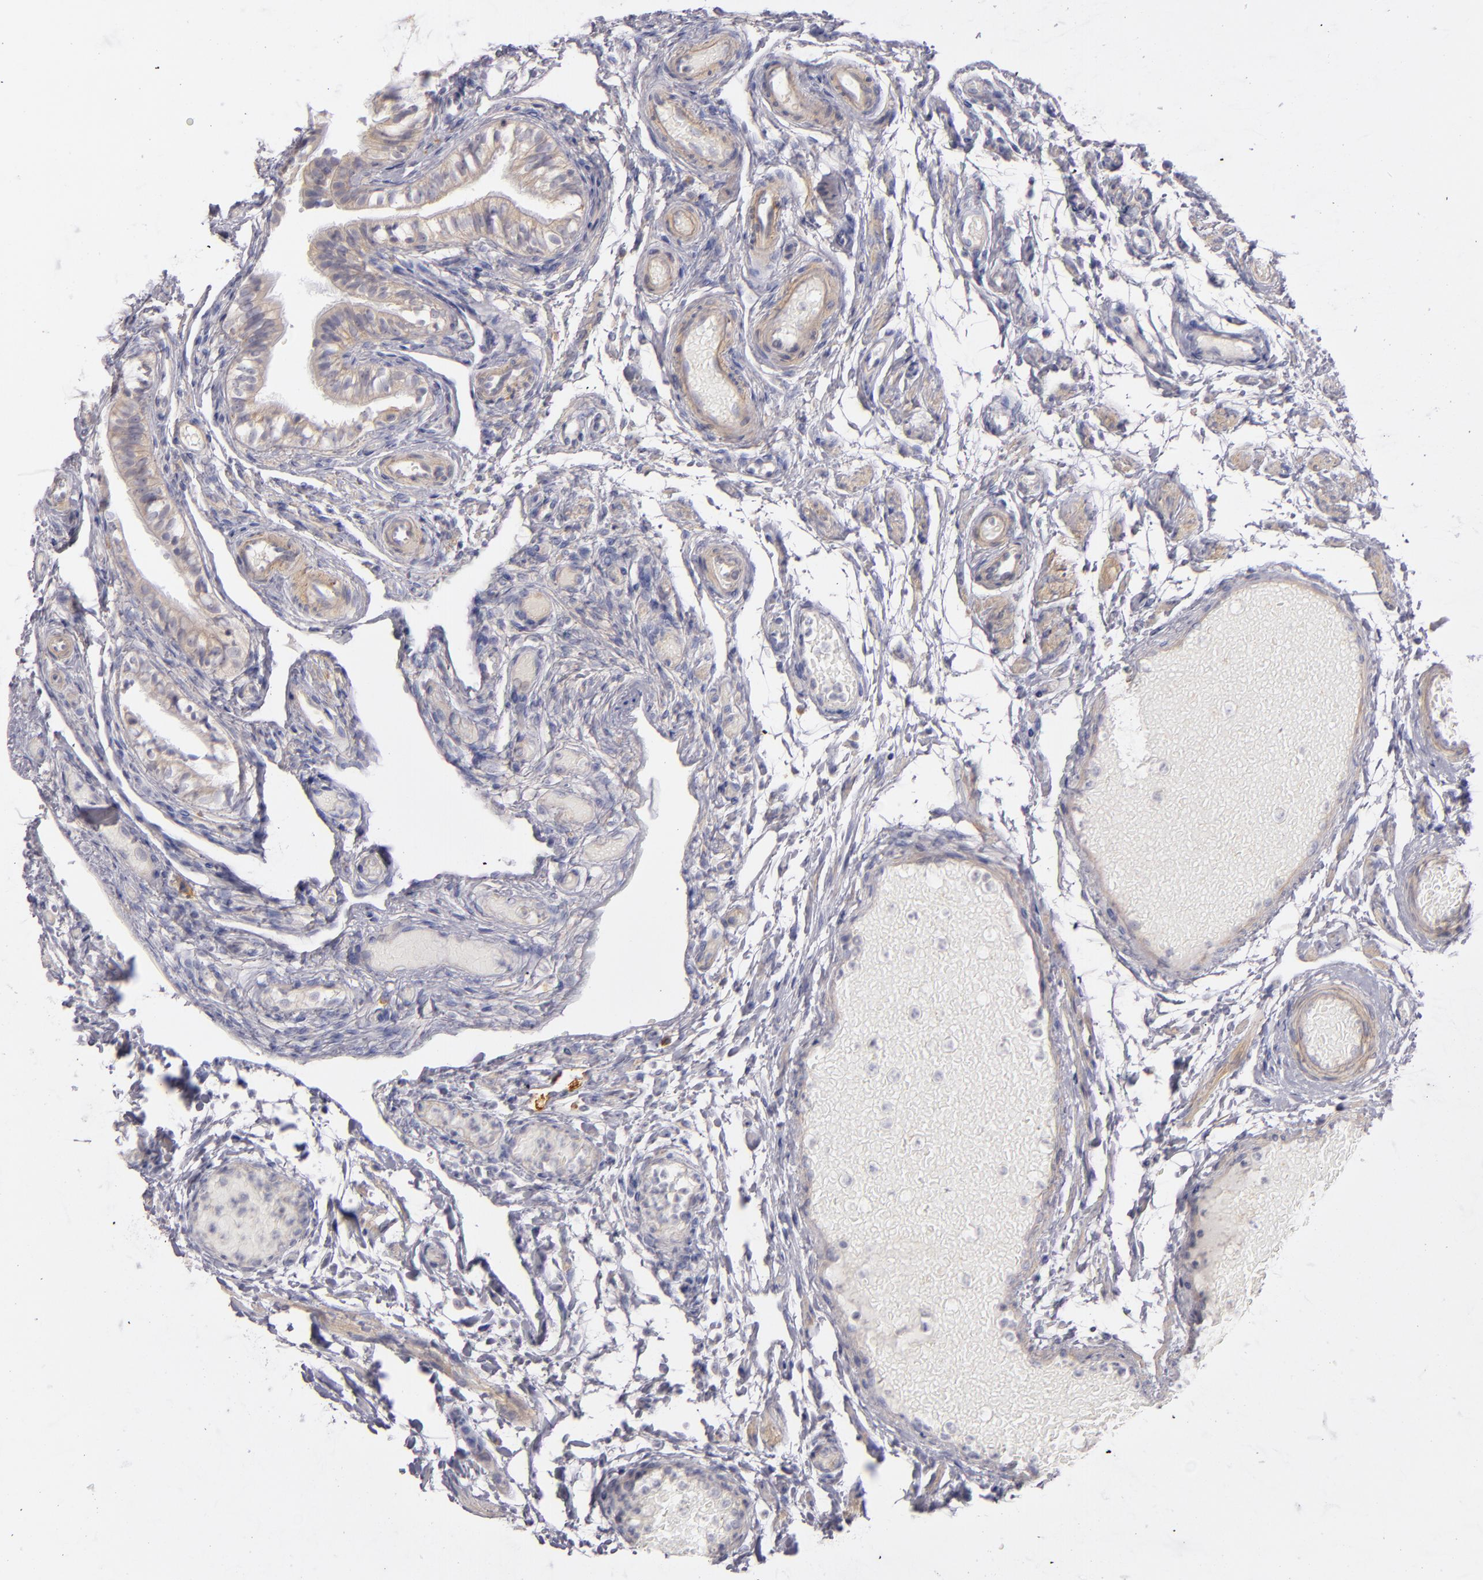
{"staining": {"intensity": "weak", "quantity": ">75%", "location": "cytoplasmic/membranous"}, "tissue": "fallopian tube", "cell_type": "Glandular cells", "image_type": "normal", "snomed": [{"axis": "morphology", "description": "Normal tissue, NOS"}, {"axis": "morphology", "description": "Dermoid, NOS"}, {"axis": "topography", "description": "Fallopian tube"}], "caption": "Immunohistochemical staining of unremarkable human fallopian tube reveals >75% levels of weak cytoplasmic/membranous protein staining in approximately >75% of glandular cells.", "gene": "CD83", "patient": {"sex": "female", "age": 33}}